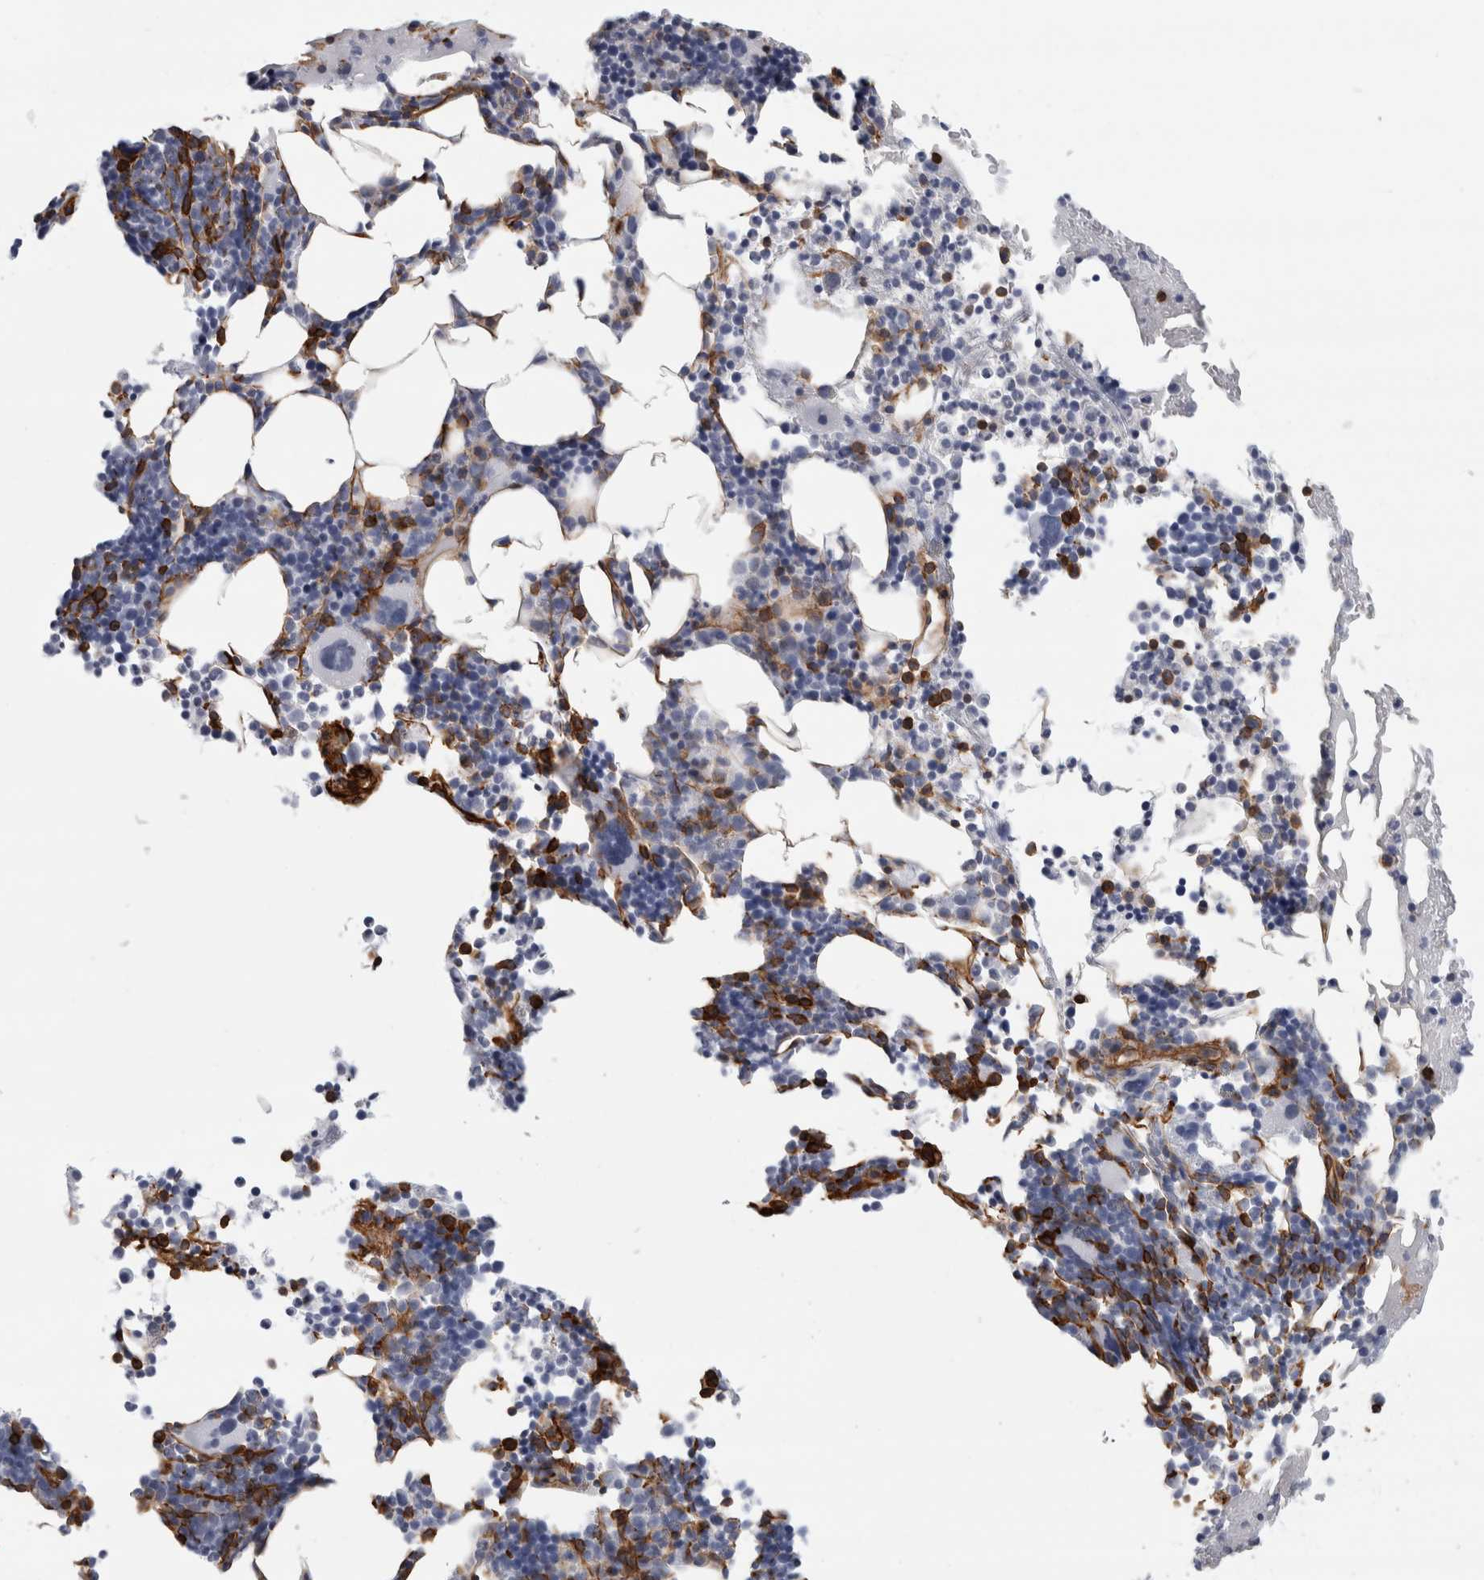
{"staining": {"intensity": "strong", "quantity": "<25%", "location": "cytoplasmic/membranous"}, "tissue": "bone marrow", "cell_type": "Hematopoietic cells", "image_type": "normal", "snomed": [{"axis": "morphology", "description": "Normal tissue, NOS"}, {"axis": "morphology", "description": "Inflammation, NOS"}, {"axis": "topography", "description": "Bone marrow"}], "caption": "Bone marrow stained with DAB immunohistochemistry shows medium levels of strong cytoplasmic/membranous expression in about <25% of hematopoietic cells. (DAB (3,3'-diaminobenzidine) IHC with brightfield microscopy, high magnification).", "gene": "AHNAK", "patient": {"sex": "male", "age": 68}}